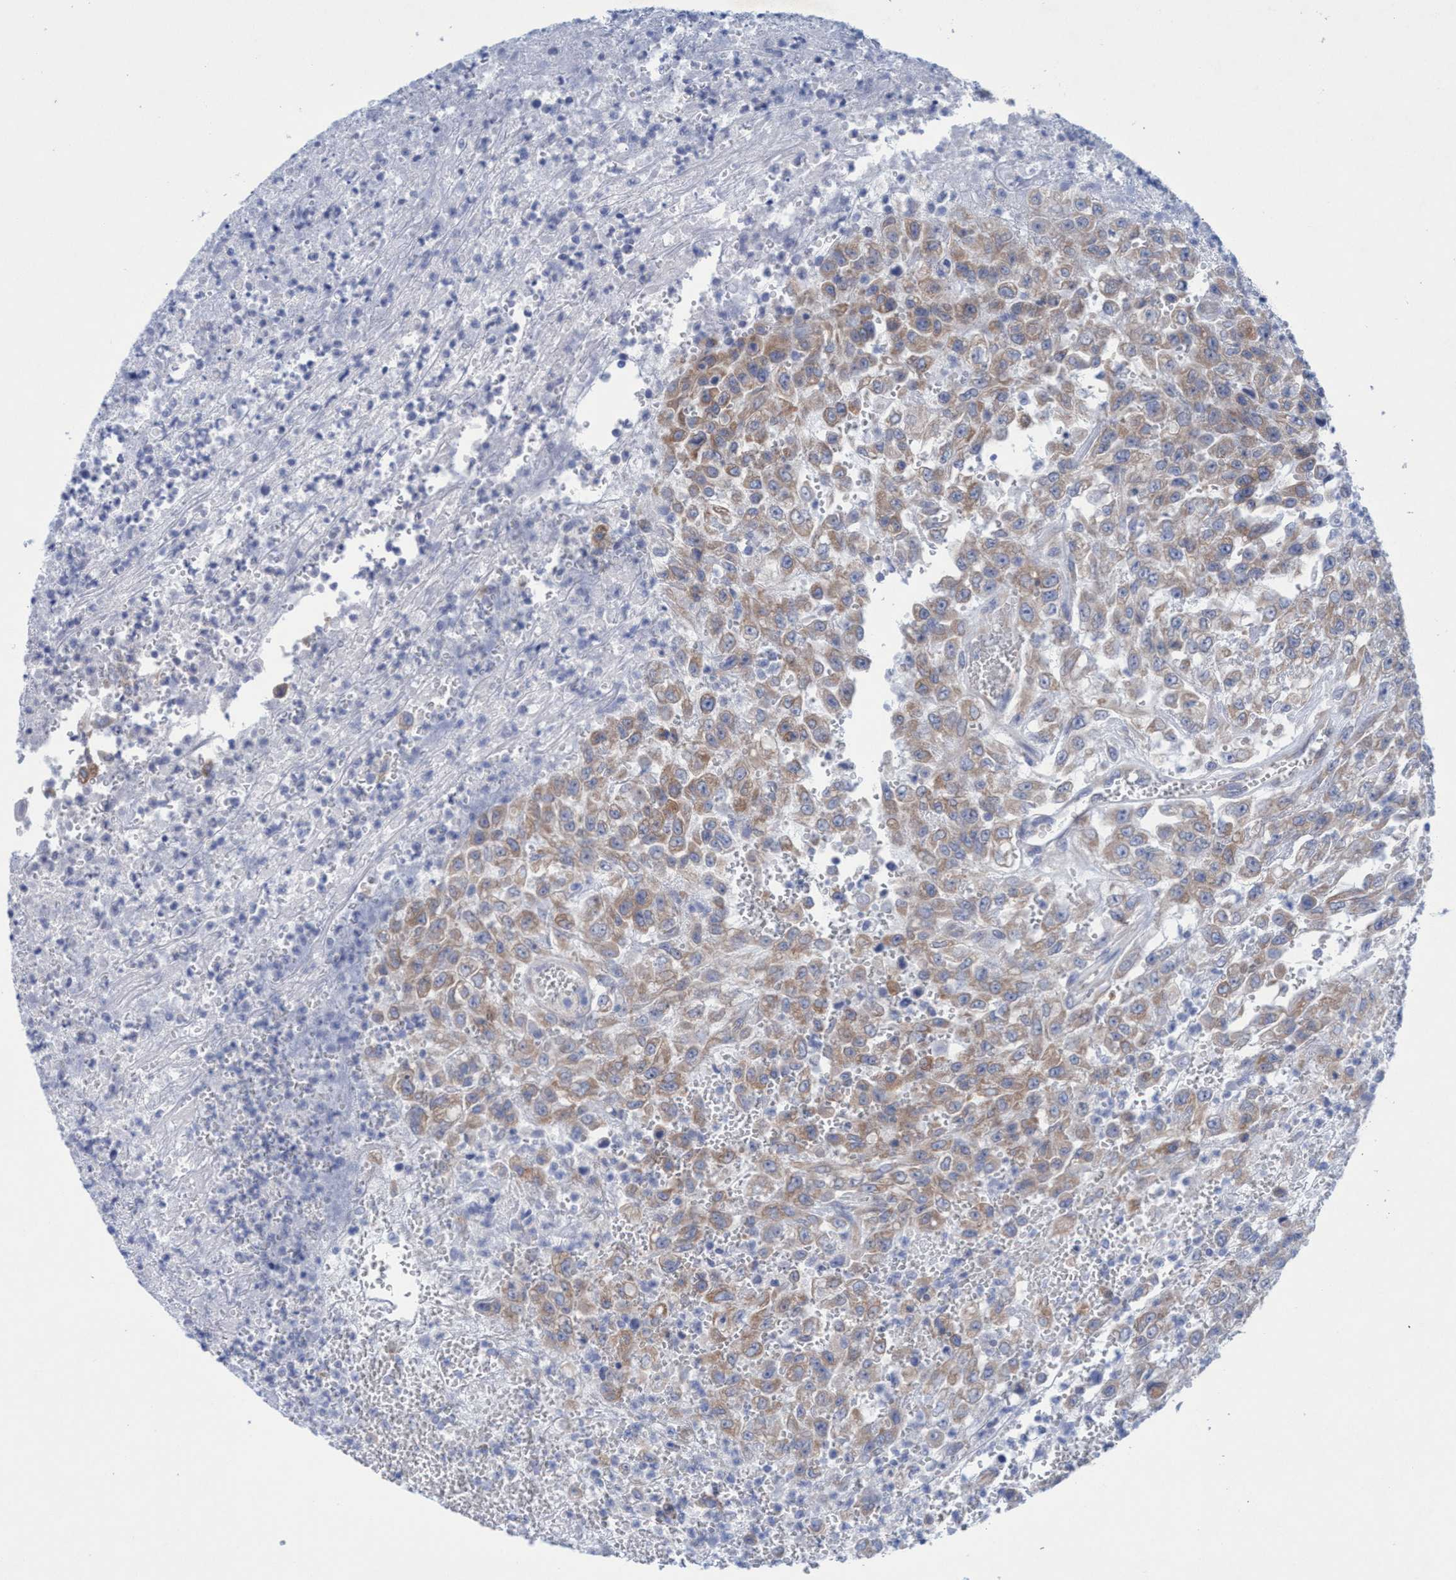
{"staining": {"intensity": "weak", "quantity": ">75%", "location": "cytoplasmic/membranous"}, "tissue": "urothelial cancer", "cell_type": "Tumor cells", "image_type": "cancer", "snomed": [{"axis": "morphology", "description": "Urothelial carcinoma, High grade"}, {"axis": "topography", "description": "Urinary bladder"}], "caption": "DAB immunohistochemical staining of urothelial cancer exhibits weak cytoplasmic/membranous protein positivity in about >75% of tumor cells.", "gene": "RSAD1", "patient": {"sex": "male", "age": 46}}